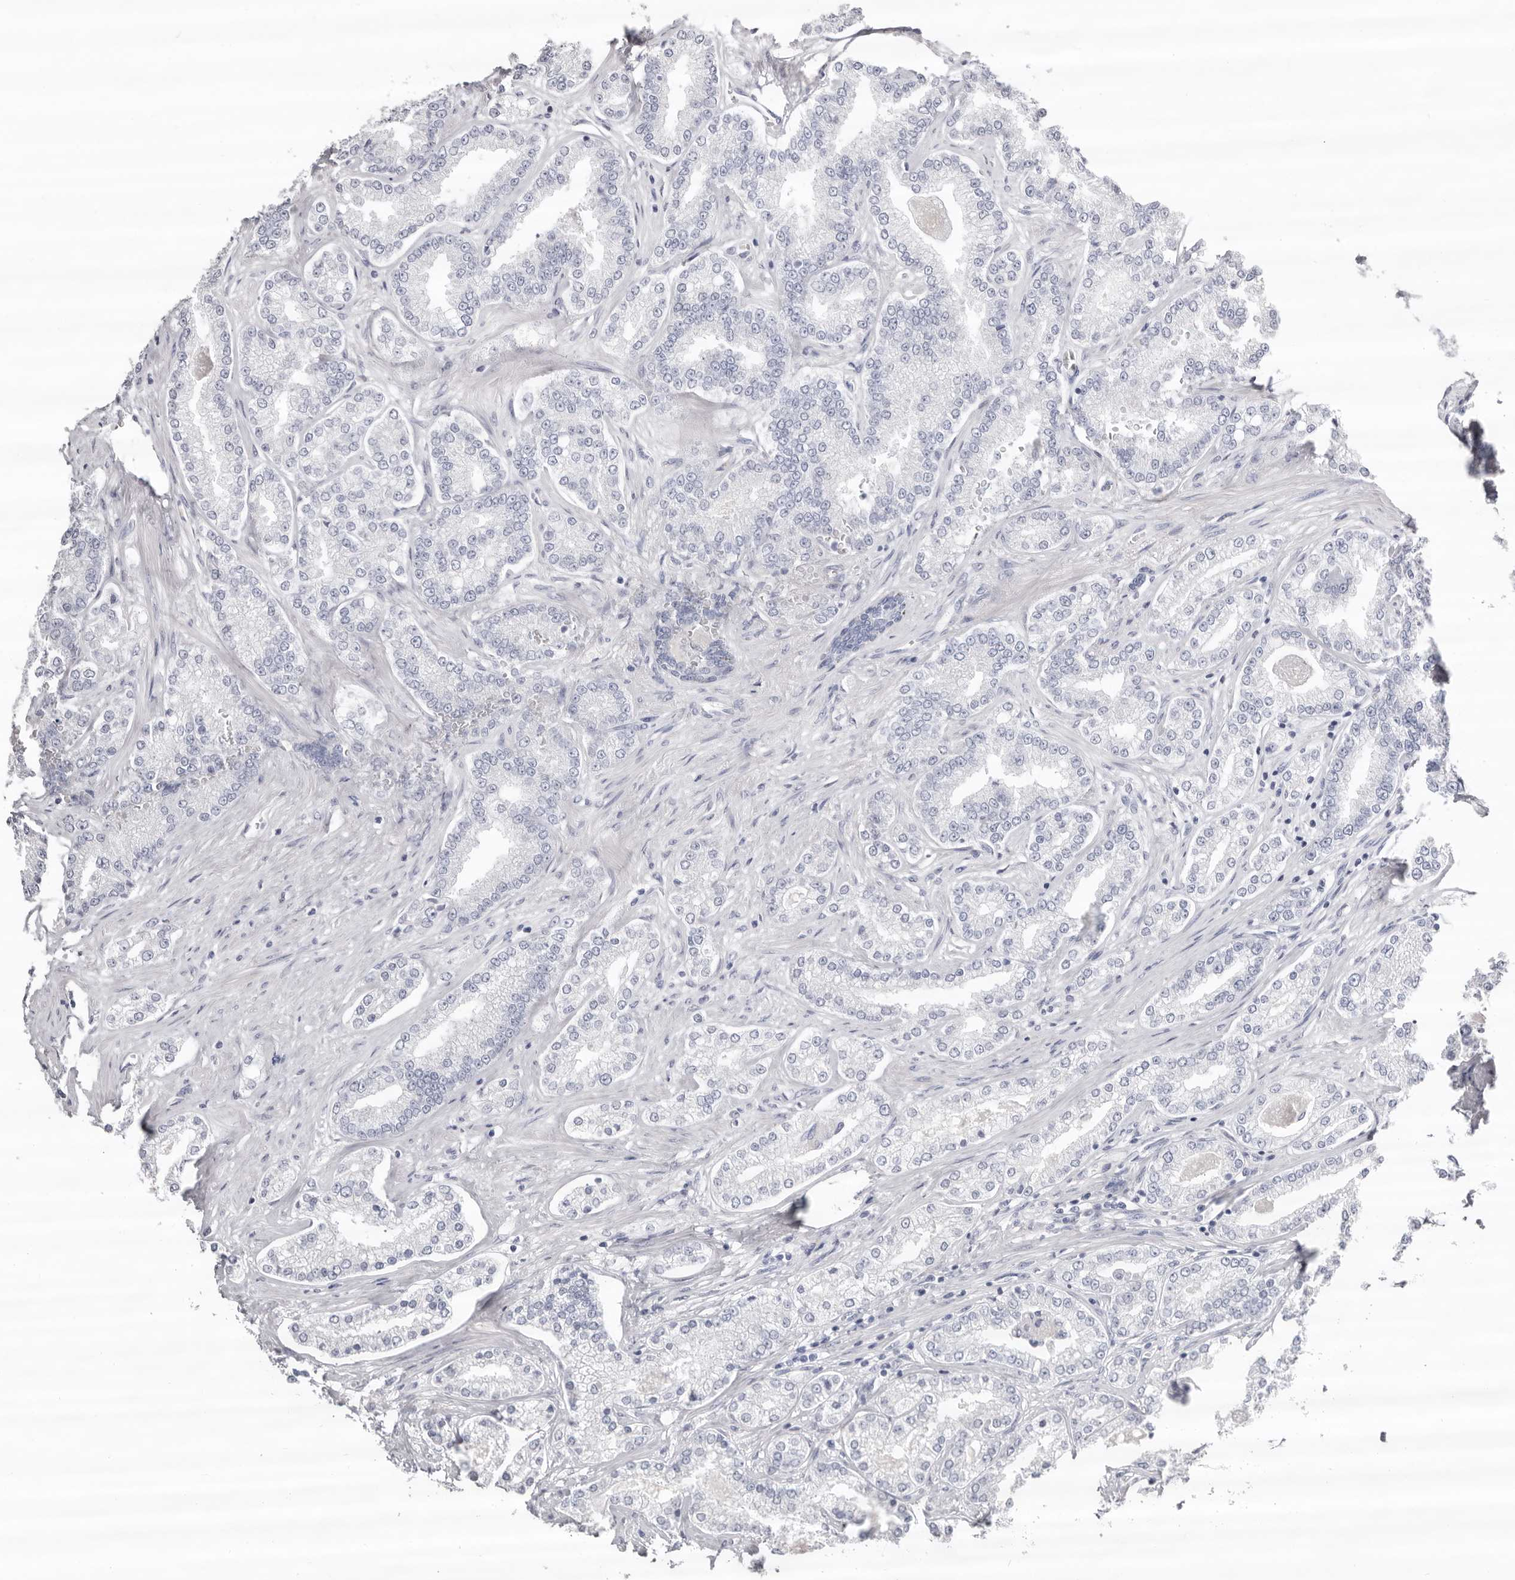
{"staining": {"intensity": "negative", "quantity": "none", "location": "none"}, "tissue": "prostate cancer", "cell_type": "Tumor cells", "image_type": "cancer", "snomed": [{"axis": "morphology", "description": "Normal tissue, NOS"}, {"axis": "morphology", "description": "Adenocarcinoma, High grade"}, {"axis": "topography", "description": "Prostate"}], "caption": "High magnification brightfield microscopy of prostate cancer stained with DAB (brown) and counterstained with hematoxylin (blue): tumor cells show no significant positivity.", "gene": "LPO", "patient": {"sex": "male", "age": 83}}